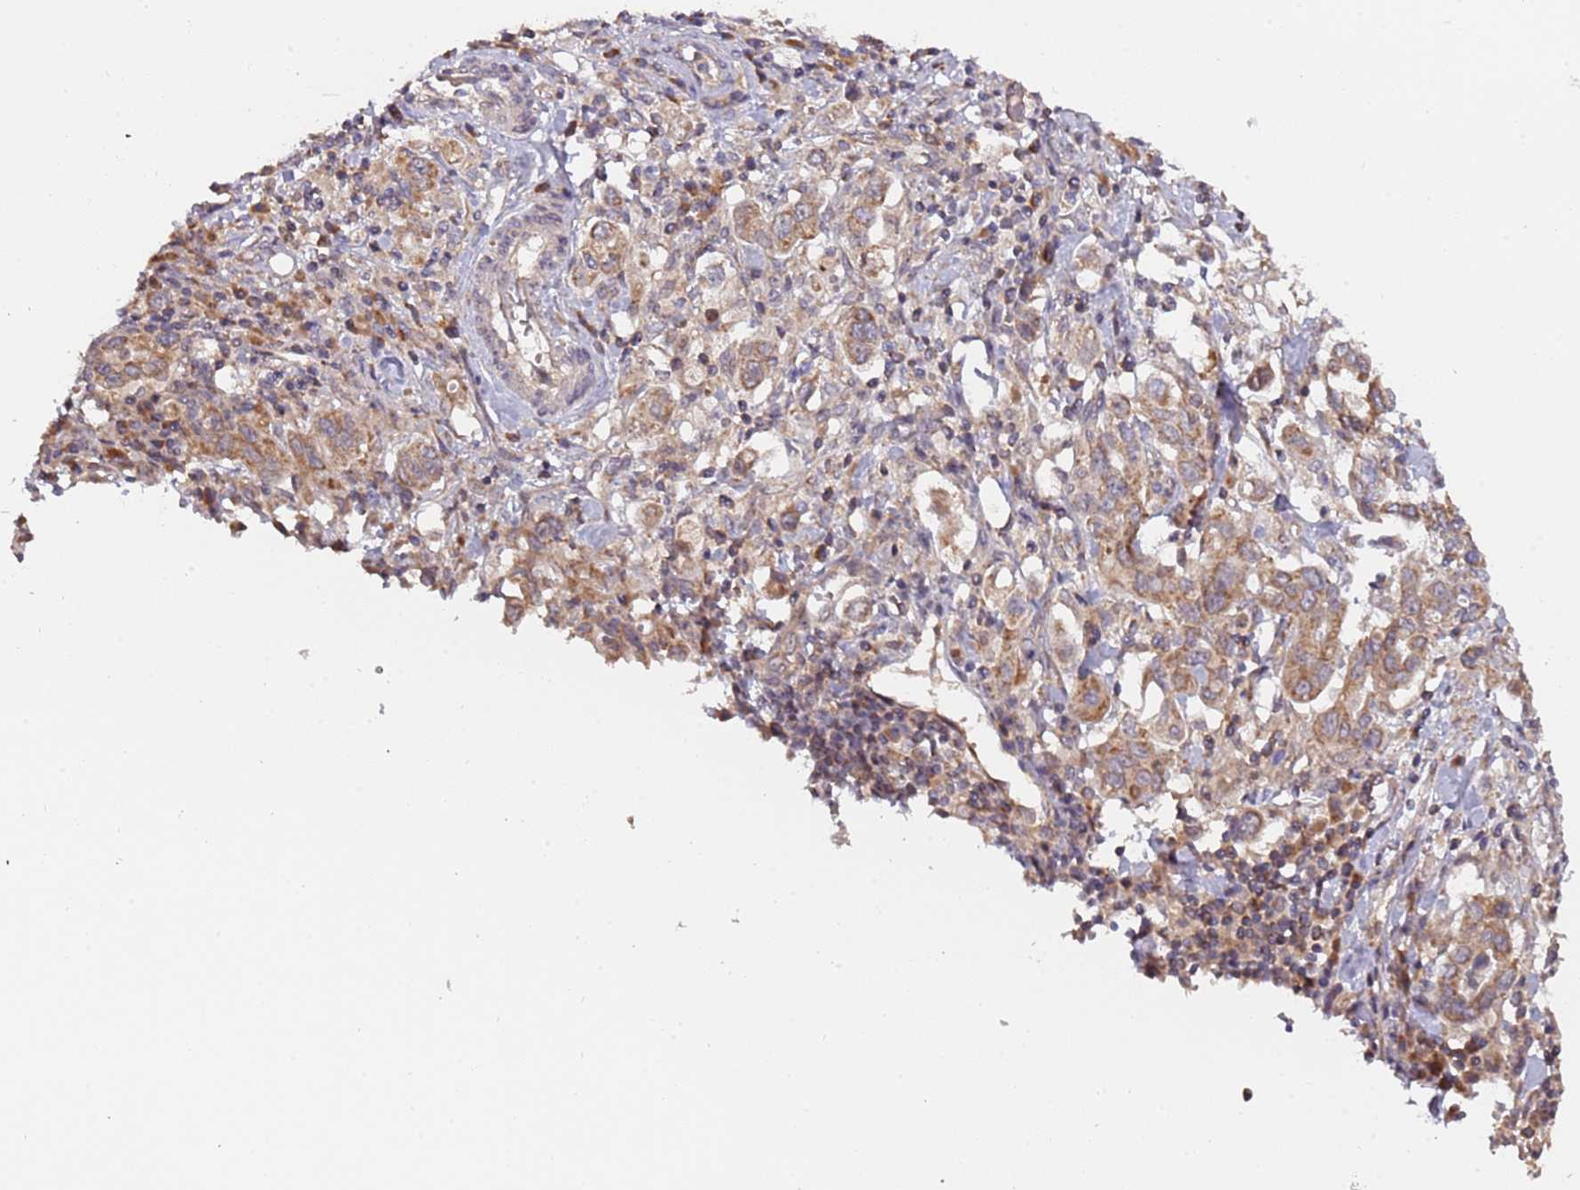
{"staining": {"intensity": "moderate", "quantity": ">75%", "location": "cytoplasmic/membranous"}, "tissue": "stomach cancer", "cell_type": "Tumor cells", "image_type": "cancer", "snomed": [{"axis": "morphology", "description": "Adenocarcinoma, NOS"}, {"axis": "topography", "description": "Stomach, upper"}, {"axis": "topography", "description": "Stomach"}], "caption": "Immunohistochemical staining of human stomach adenocarcinoma demonstrates moderate cytoplasmic/membranous protein expression in about >75% of tumor cells. (DAB (3,3'-diaminobenzidine) IHC with brightfield microscopy, high magnification).", "gene": "RNF181", "patient": {"sex": "male", "age": 62}}